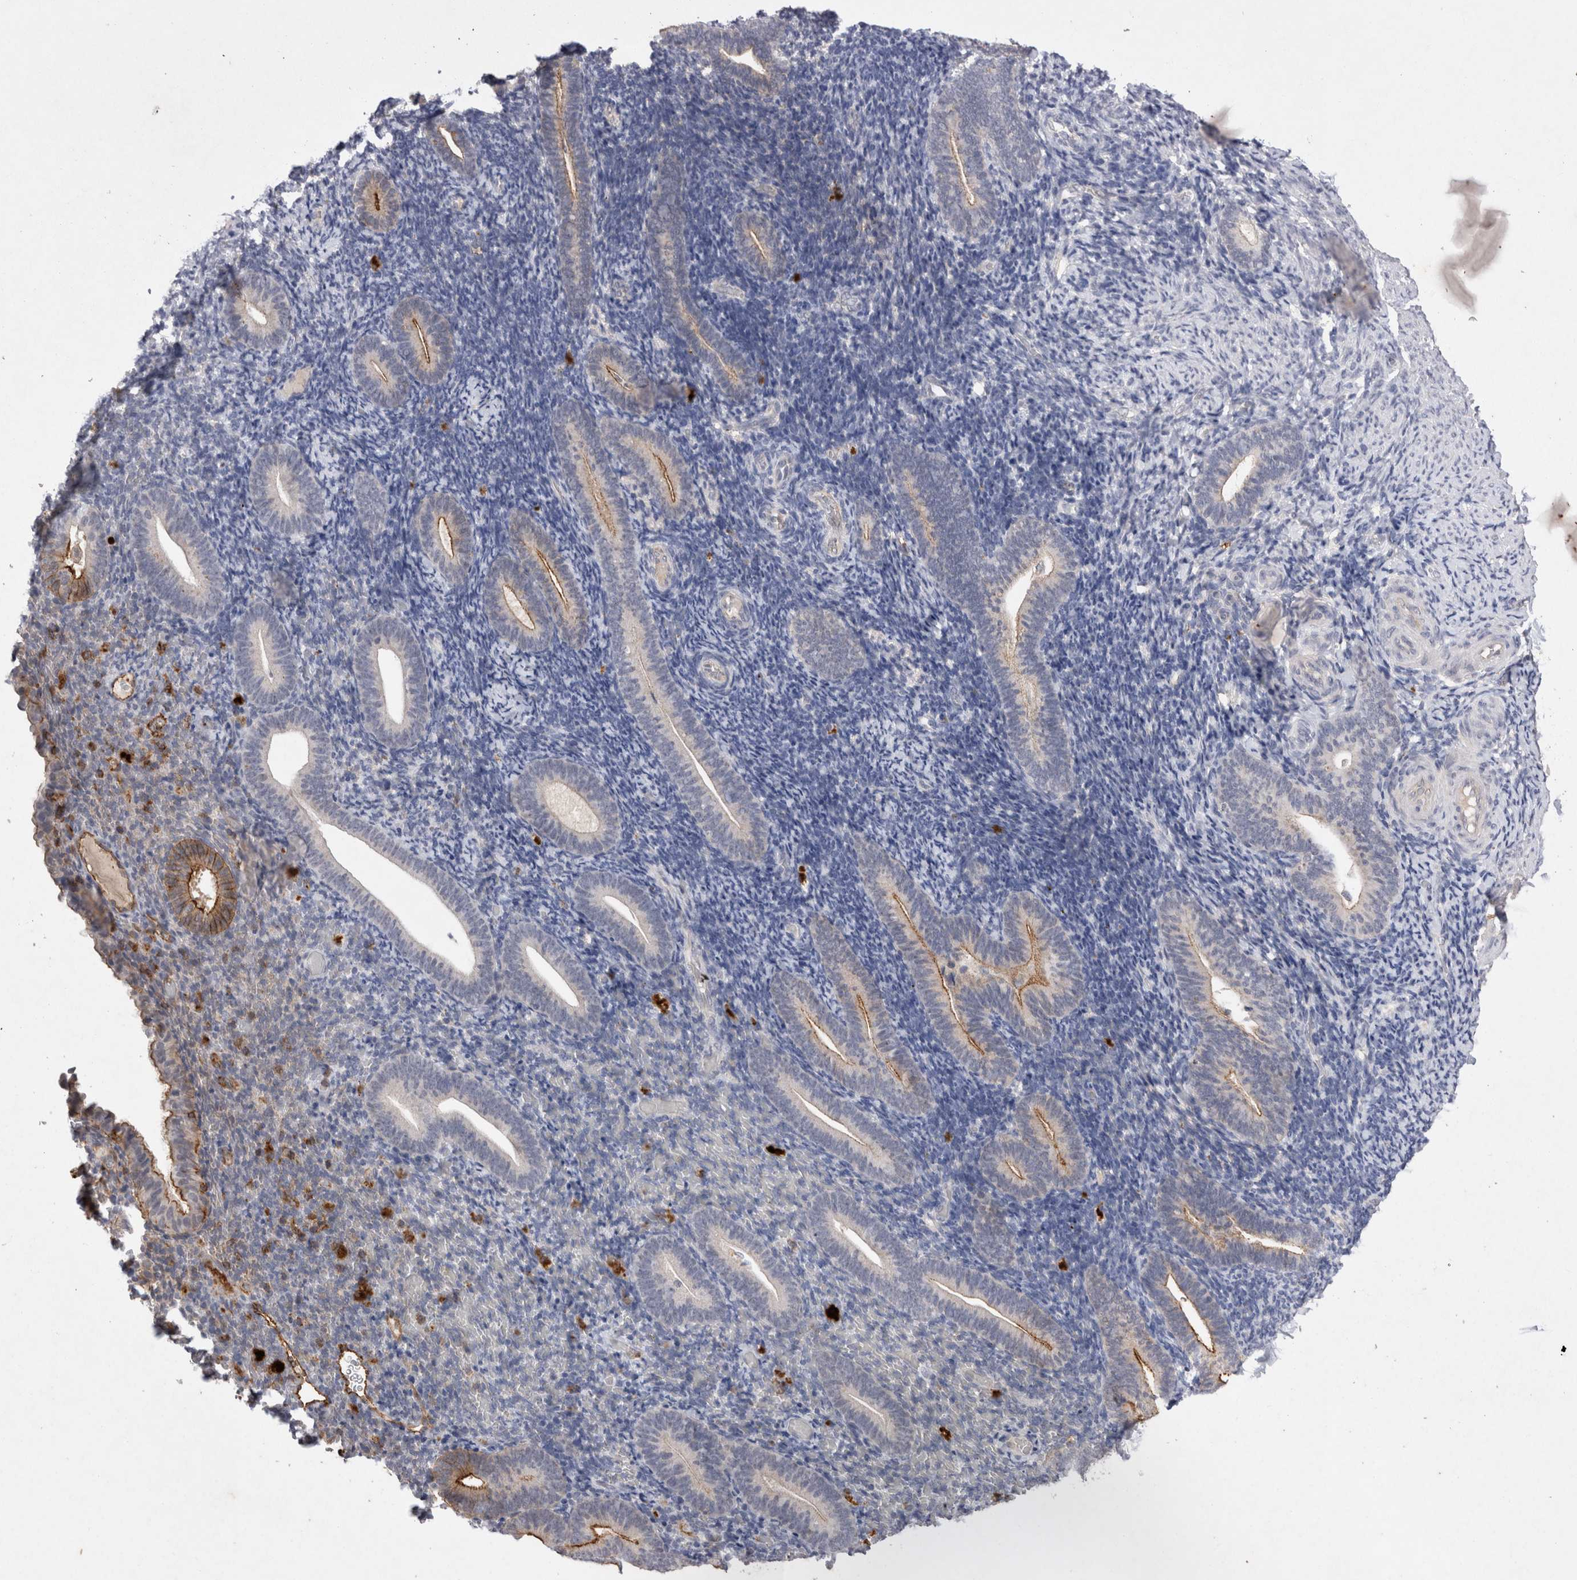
{"staining": {"intensity": "negative", "quantity": "none", "location": "none"}, "tissue": "endometrium", "cell_type": "Cells in endometrial stroma", "image_type": "normal", "snomed": [{"axis": "morphology", "description": "Normal tissue, NOS"}, {"axis": "topography", "description": "Endometrium"}], "caption": "Immunohistochemistry (IHC) of normal human endometrium reveals no positivity in cells in endometrial stroma.", "gene": "RASSF3", "patient": {"sex": "female", "age": 51}}